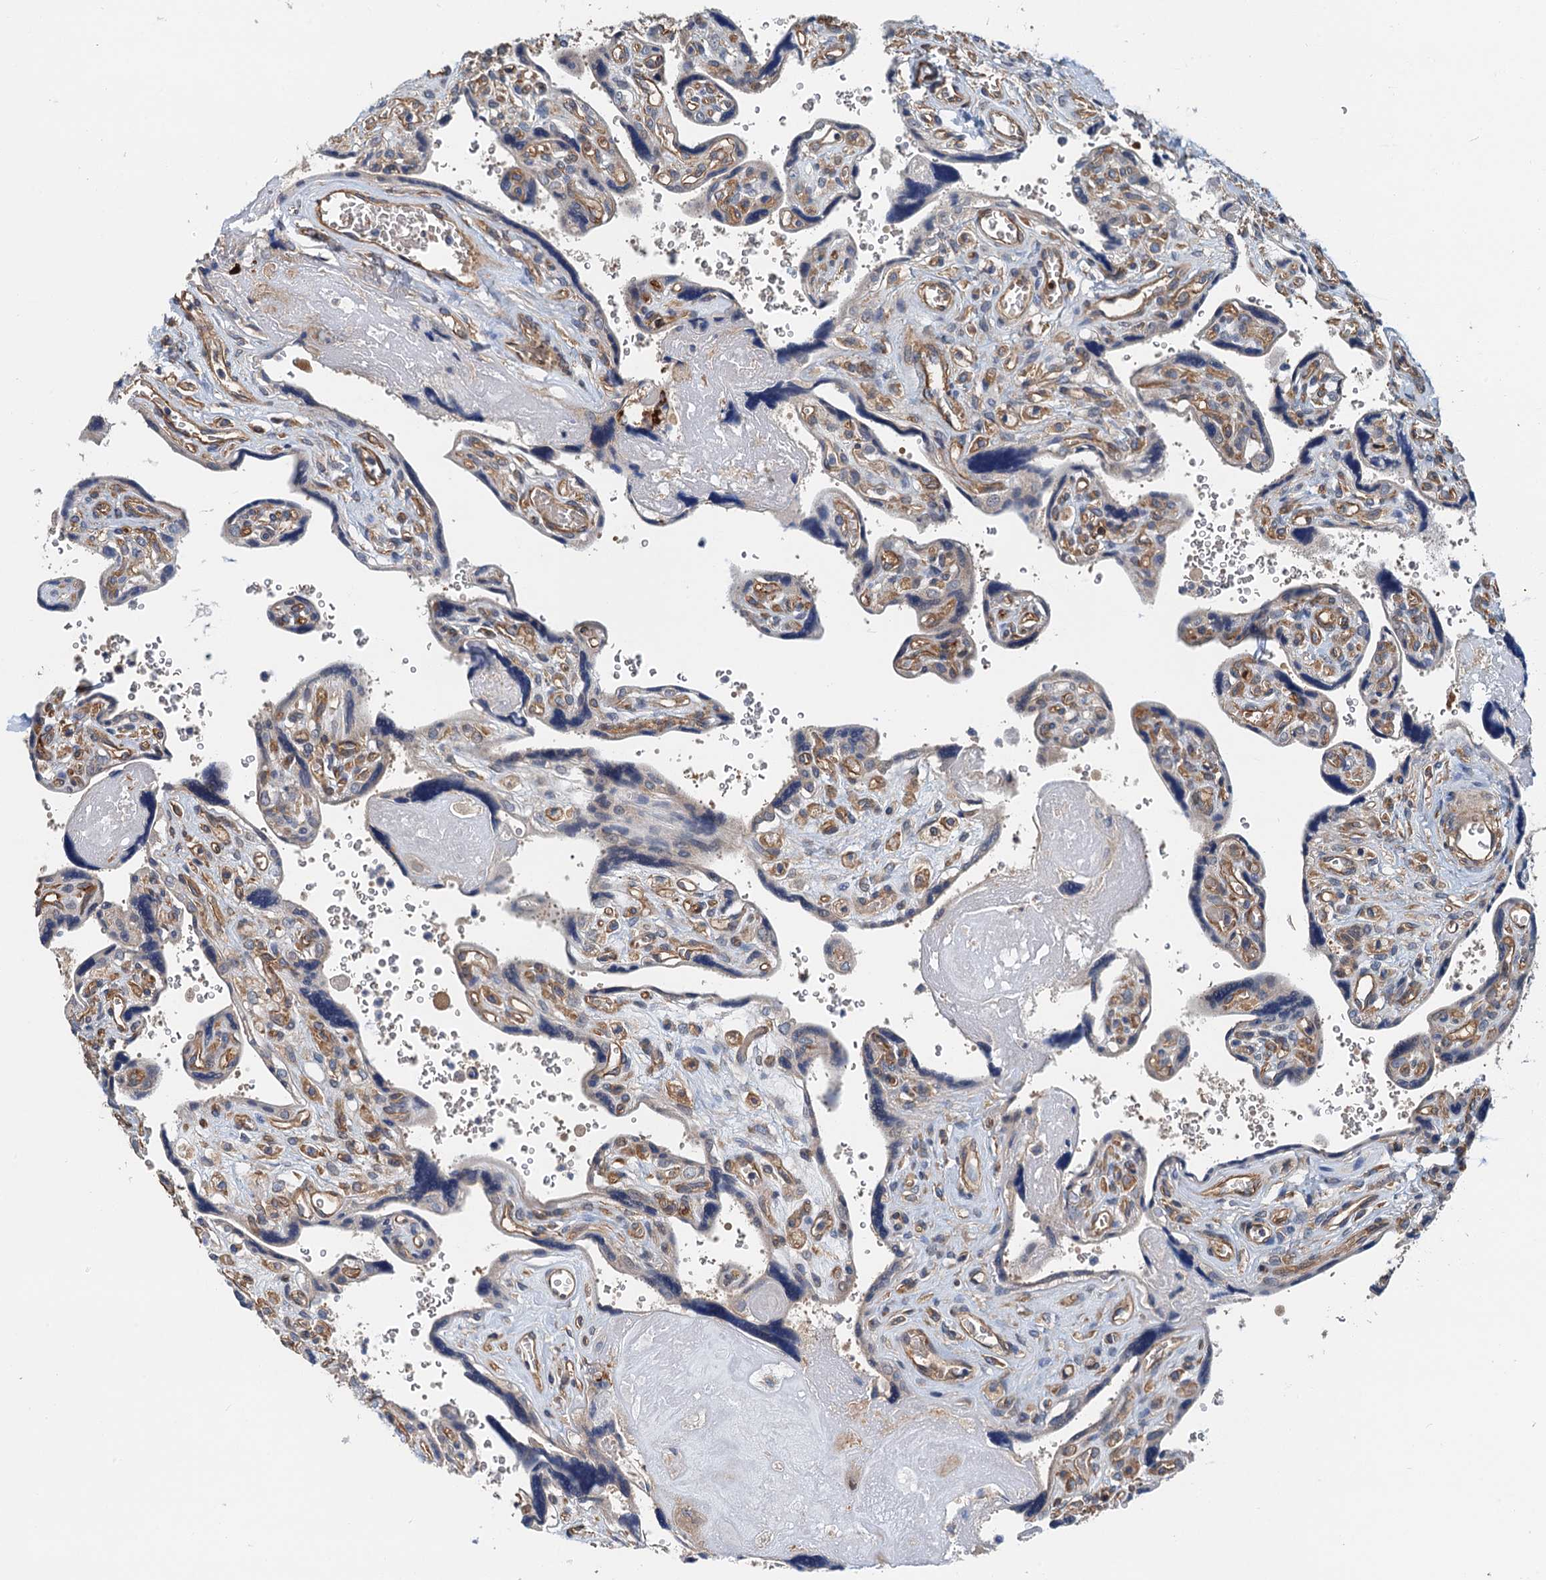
{"staining": {"intensity": "weak", "quantity": "25%-75%", "location": "cytoplasmic/membranous"}, "tissue": "placenta", "cell_type": "Decidual cells", "image_type": "normal", "snomed": [{"axis": "morphology", "description": "Normal tissue, NOS"}, {"axis": "topography", "description": "Placenta"}], "caption": "Brown immunohistochemical staining in normal placenta demonstrates weak cytoplasmic/membranous expression in about 25%-75% of decidual cells.", "gene": "ROGDI", "patient": {"sex": "female", "age": 39}}